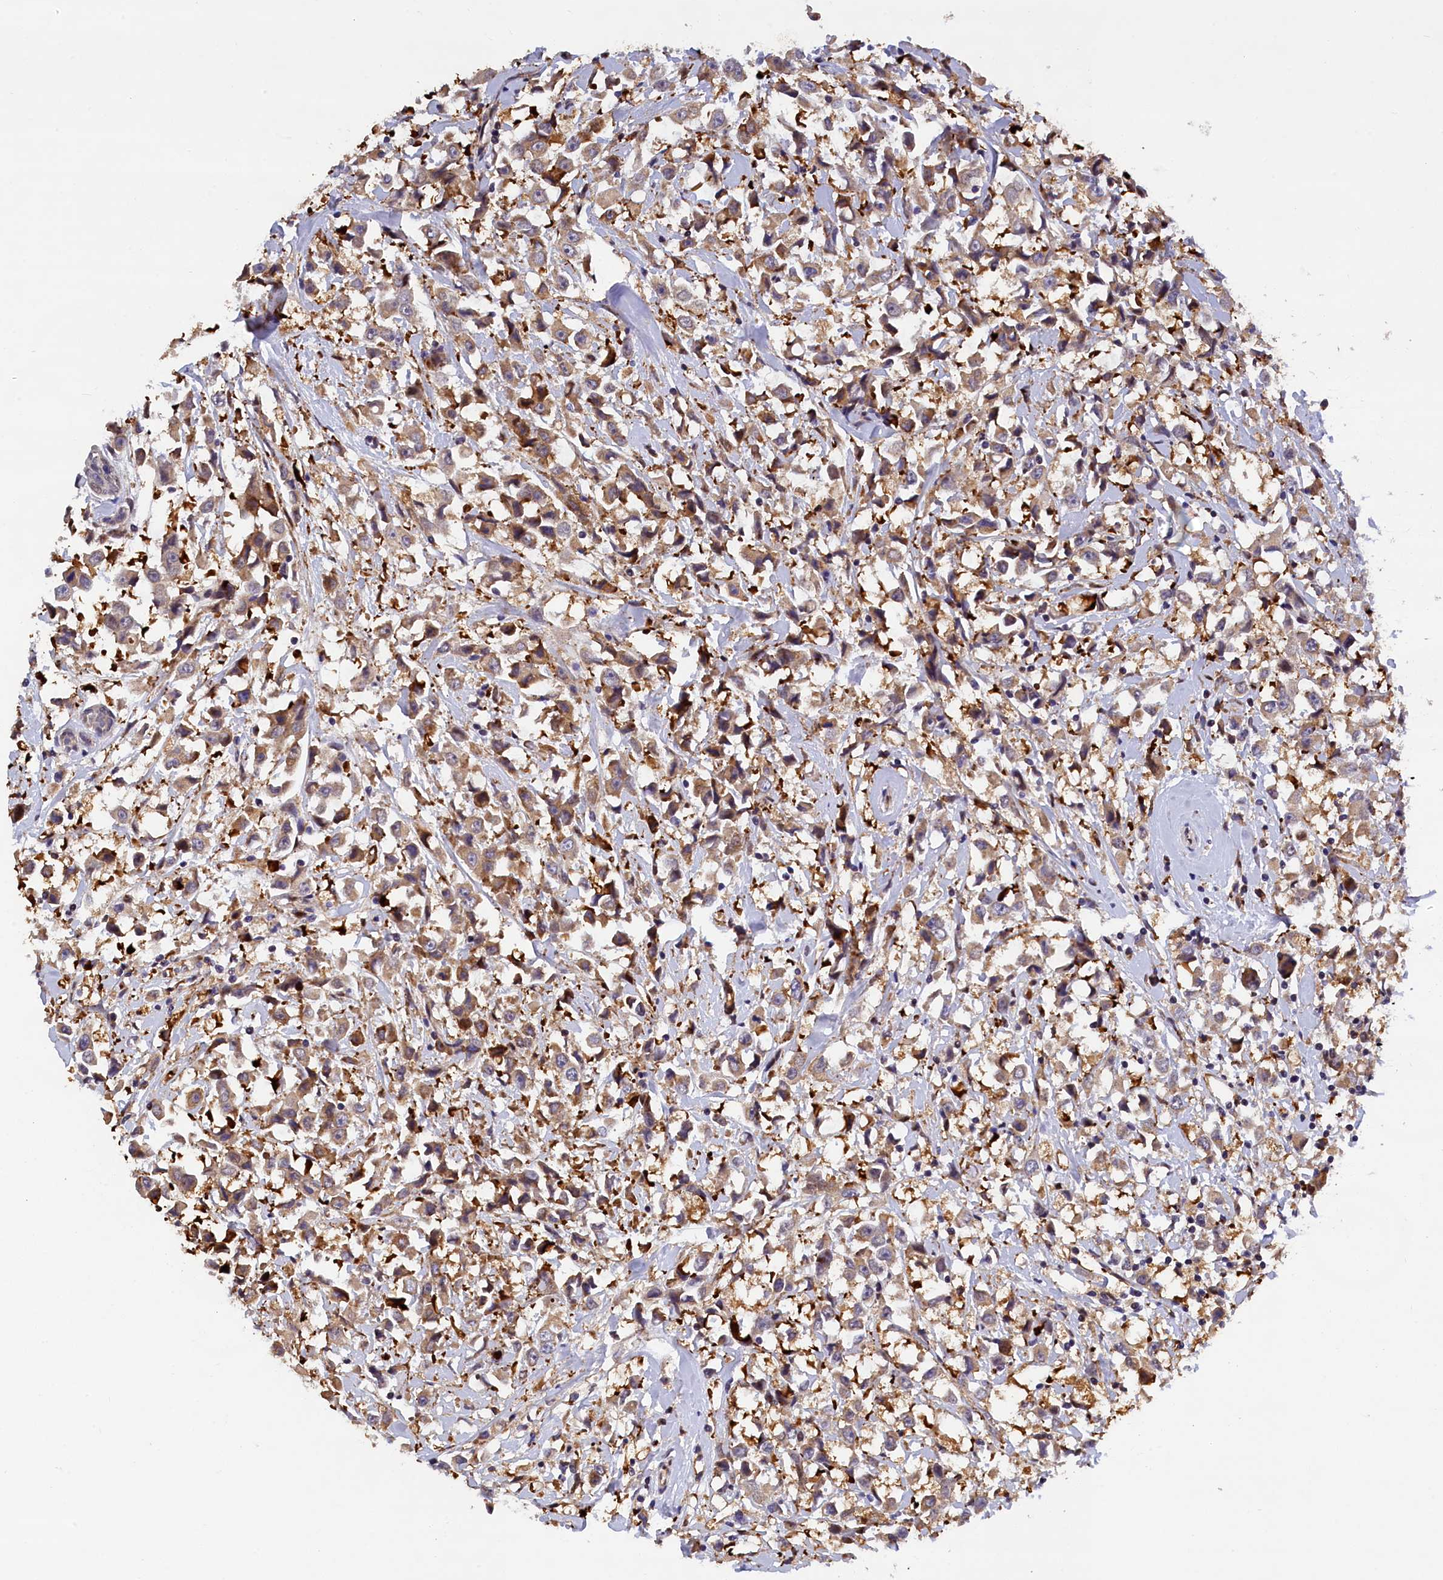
{"staining": {"intensity": "moderate", "quantity": ">75%", "location": "cytoplasmic/membranous"}, "tissue": "breast cancer", "cell_type": "Tumor cells", "image_type": "cancer", "snomed": [{"axis": "morphology", "description": "Duct carcinoma"}, {"axis": "topography", "description": "Breast"}], "caption": "Moderate cytoplasmic/membranous positivity is identified in approximately >75% of tumor cells in breast invasive ductal carcinoma.", "gene": "NAIP", "patient": {"sex": "female", "age": 61}}